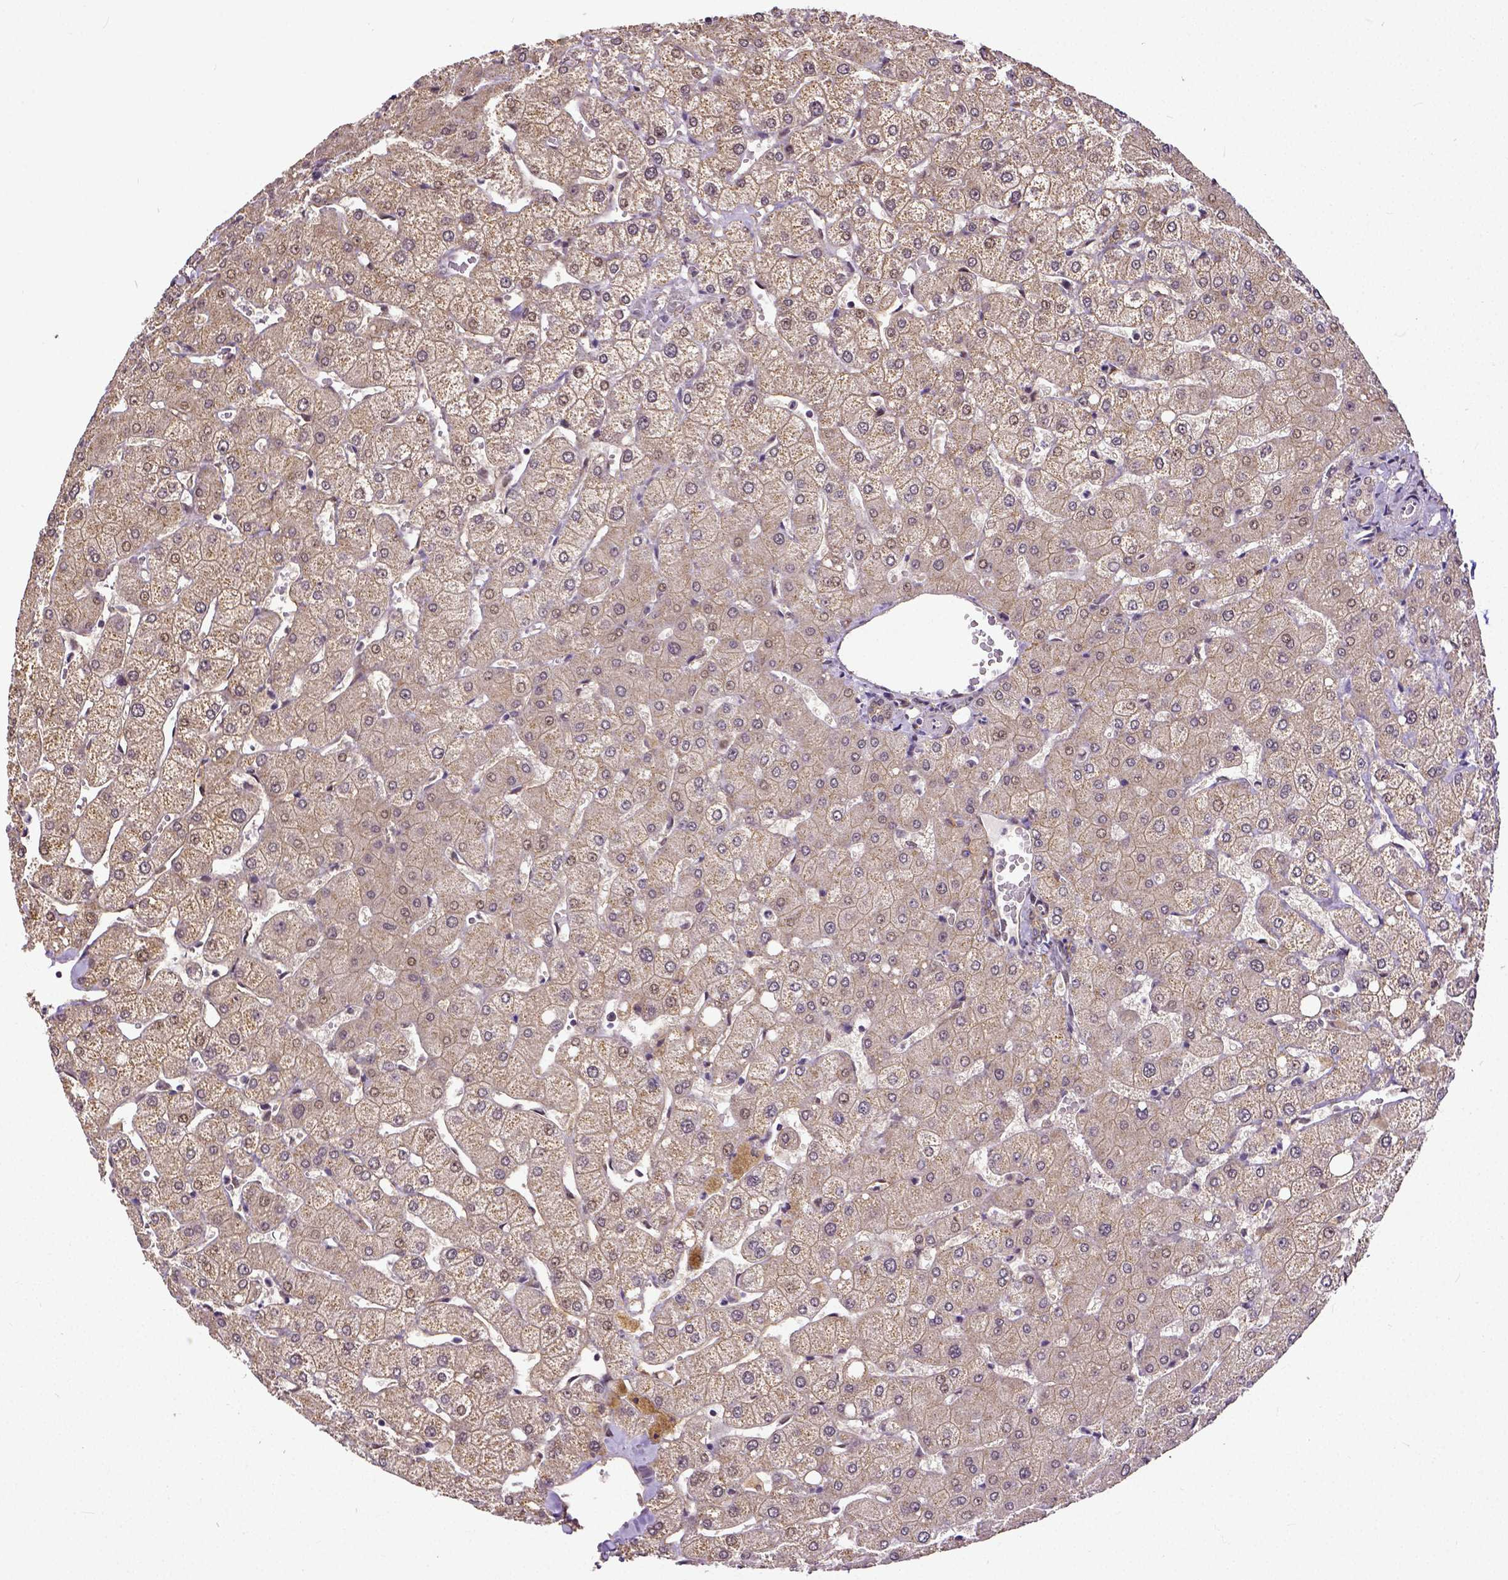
{"staining": {"intensity": "weak", "quantity": ">75%", "location": "cytoplasmic/membranous"}, "tissue": "liver", "cell_type": "Cholangiocytes", "image_type": "normal", "snomed": [{"axis": "morphology", "description": "Normal tissue, NOS"}, {"axis": "topography", "description": "Liver"}], "caption": "An immunohistochemistry image of unremarkable tissue is shown. Protein staining in brown shows weak cytoplasmic/membranous positivity in liver within cholangiocytes. The staining was performed using DAB (3,3'-diaminobenzidine), with brown indicating positive protein expression. Nuclei are stained blue with hematoxylin.", "gene": "DICER1", "patient": {"sex": "female", "age": 54}}